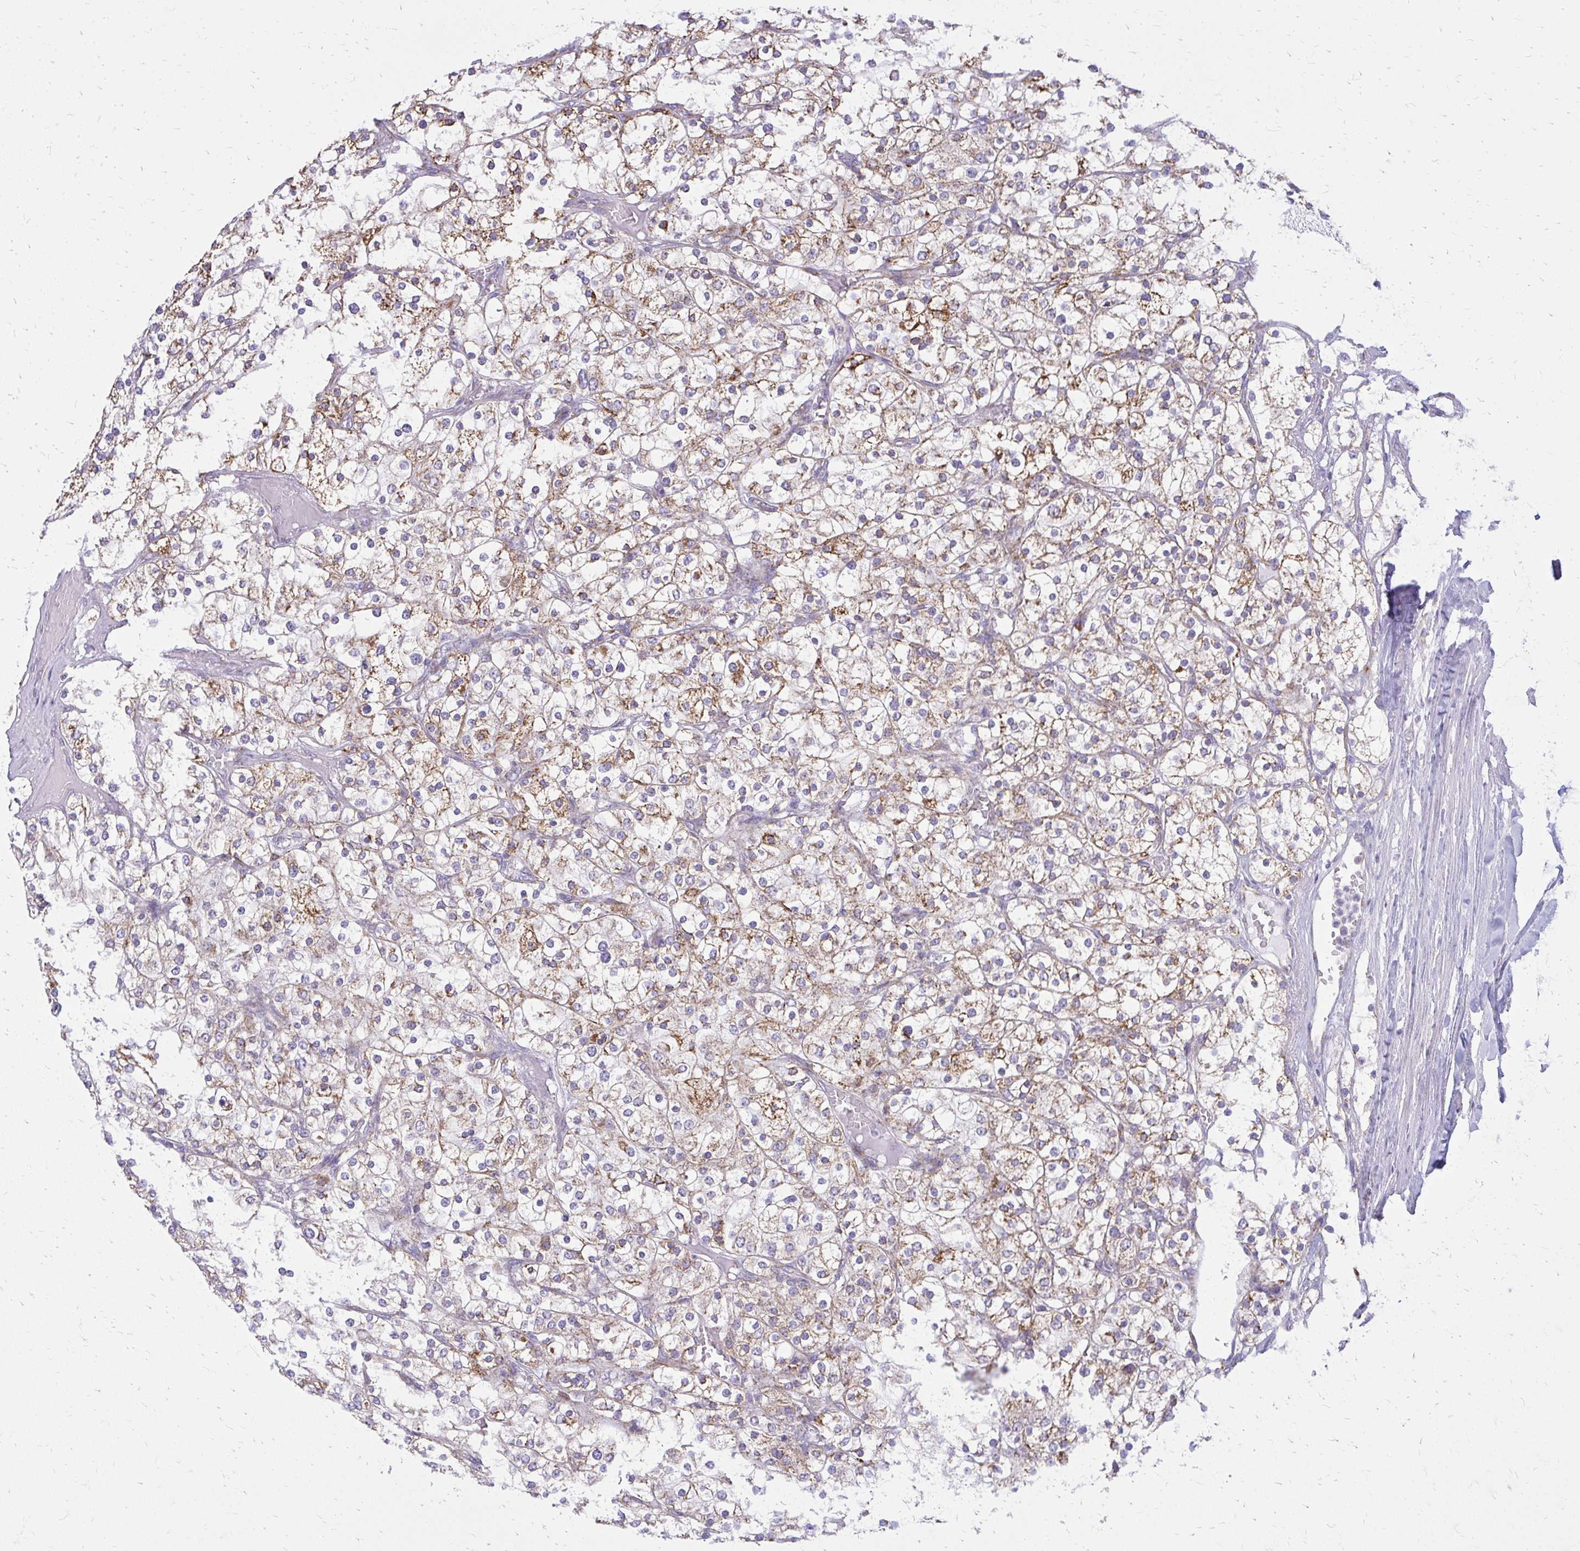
{"staining": {"intensity": "moderate", "quantity": "25%-75%", "location": "cytoplasmic/membranous"}, "tissue": "renal cancer", "cell_type": "Tumor cells", "image_type": "cancer", "snomed": [{"axis": "morphology", "description": "Adenocarcinoma, NOS"}, {"axis": "topography", "description": "Kidney"}], "caption": "Human adenocarcinoma (renal) stained with a protein marker displays moderate staining in tumor cells.", "gene": "IFIT1", "patient": {"sex": "male", "age": 80}}